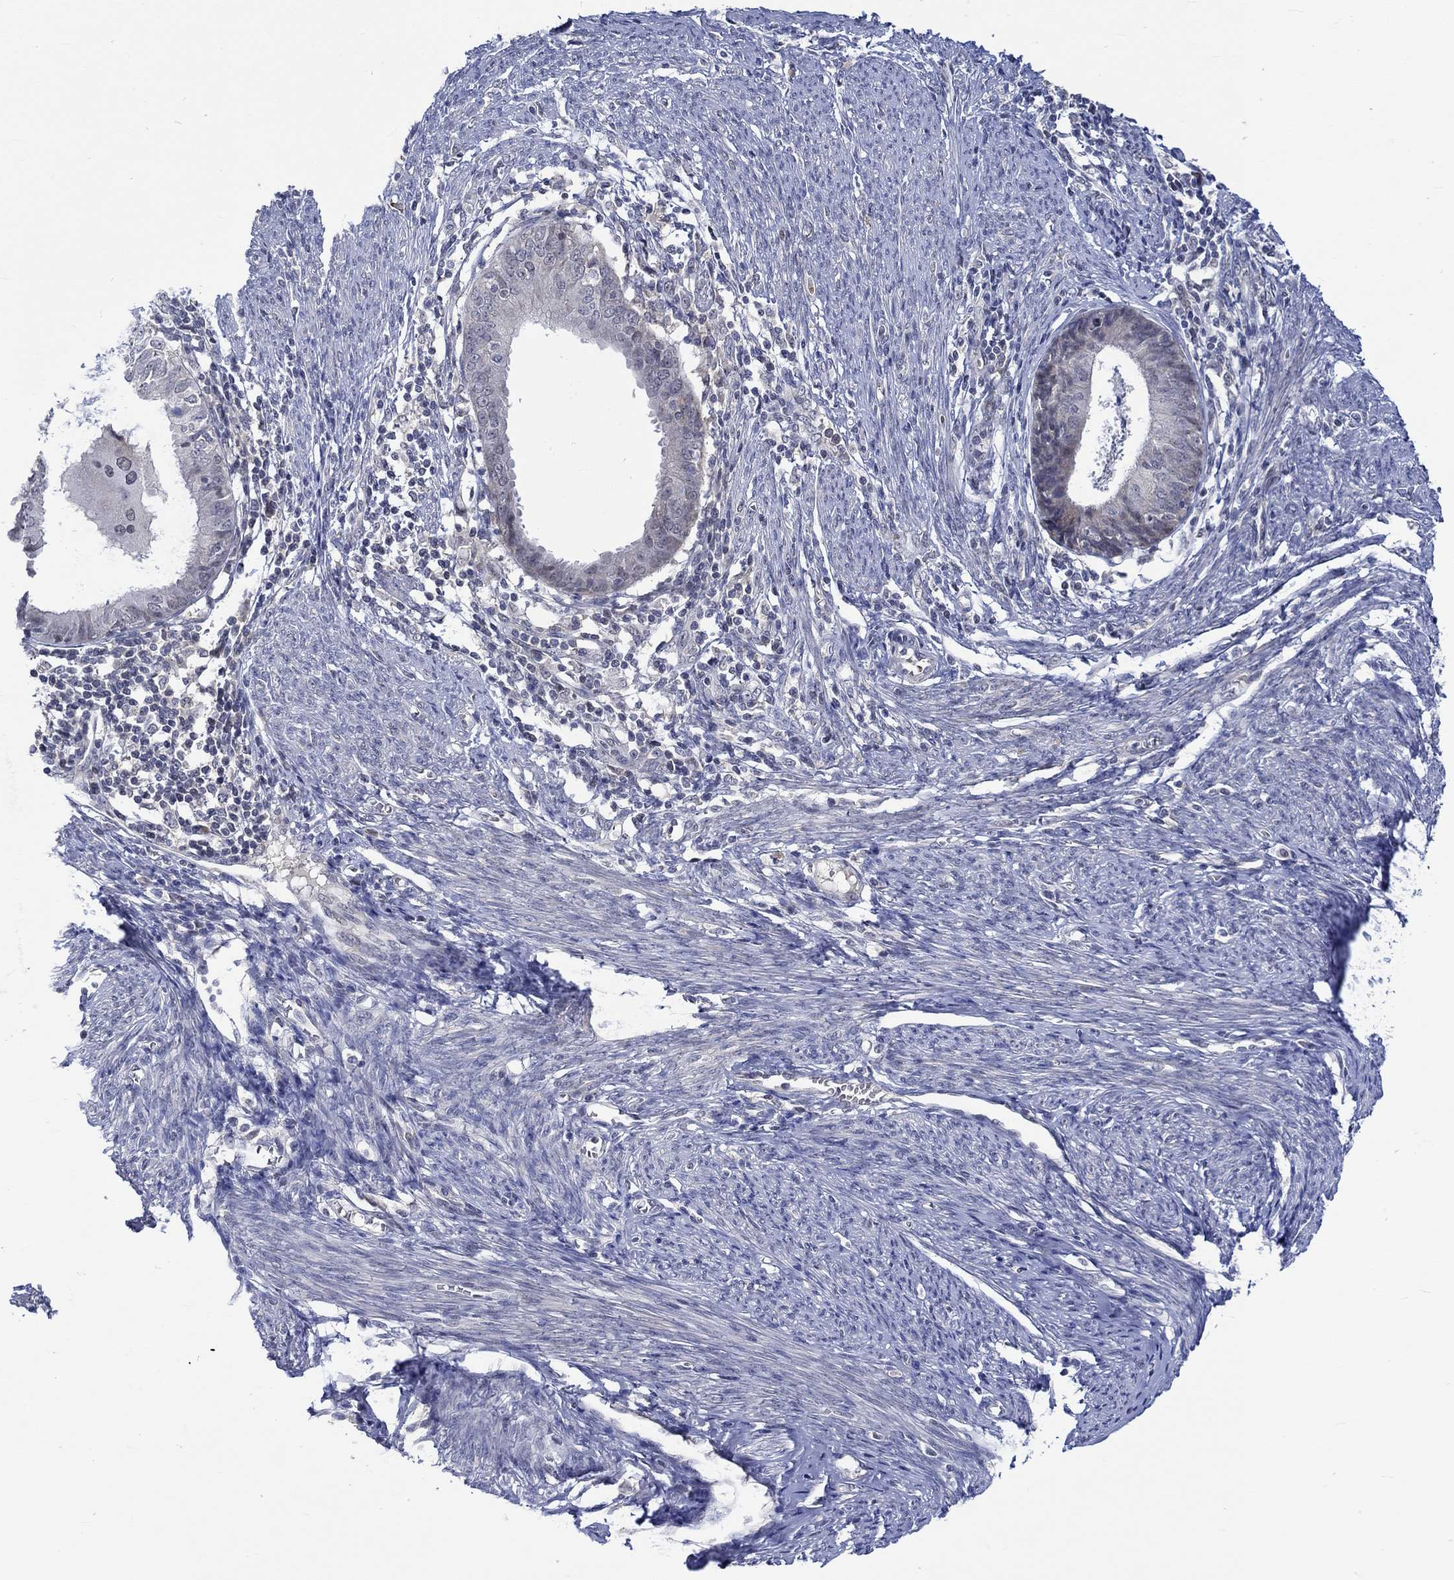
{"staining": {"intensity": "negative", "quantity": "none", "location": "none"}, "tissue": "endometrial cancer", "cell_type": "Tumor cells", "image_type": "cancer", "snomed": [{"axis": "morphology", "description": "Adenocarcinoma, NOS"}, {"axis": "topography", "description": "Endometrium"}], "caption": "A micrograph of human adenocarcinoma (endometrial) is negative for staining in tumor cells.", "gene": "WASF1", "patient": {"sex": "female", "age": 57}}